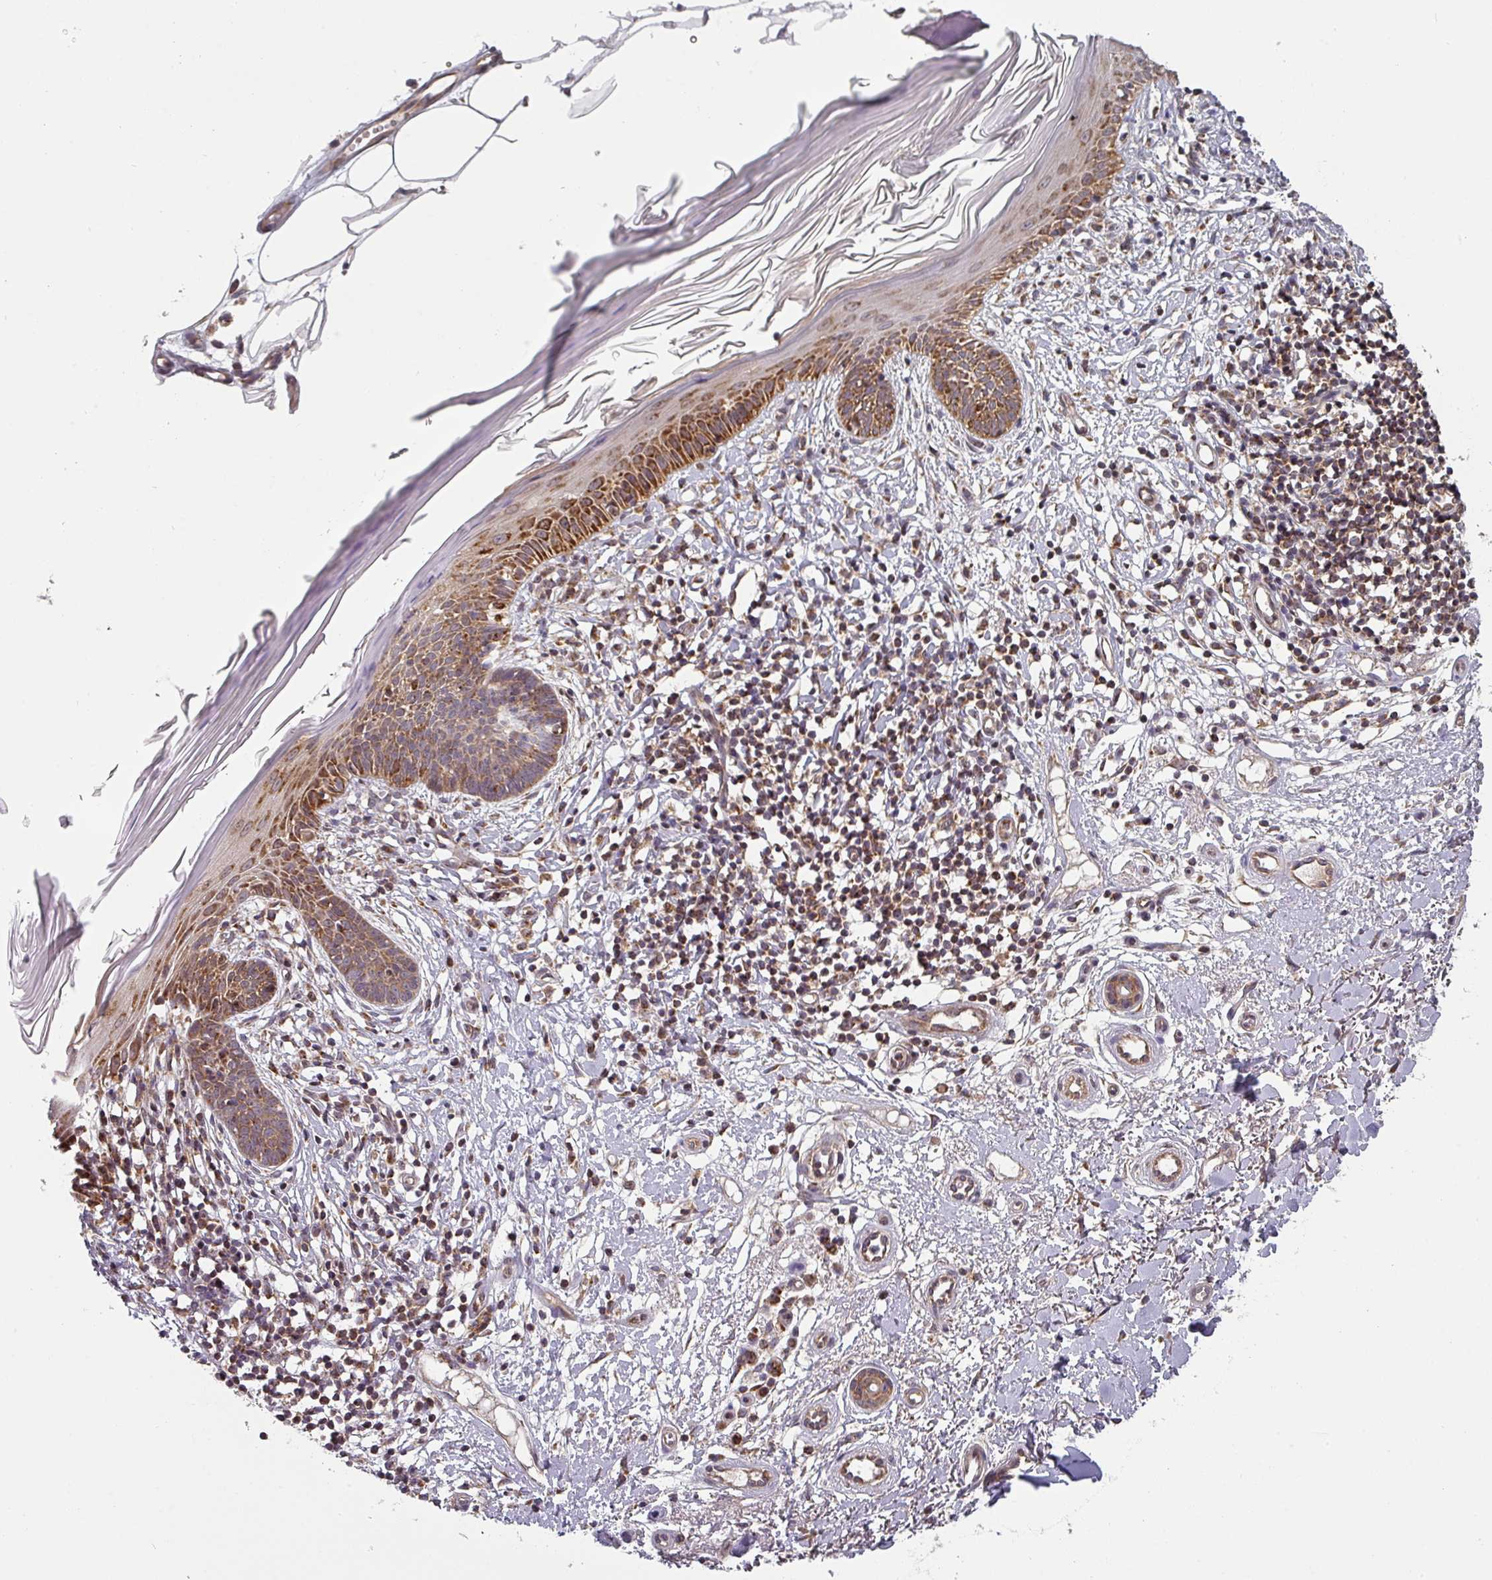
{"staining": {"intensity": "moderate", "quantity": ">75%", "location": "cytoplasmic/membranous"}, "tissue": "skin cancer", "cell_type": "Tumor cells", "image_type": "cancer", "snomed": [{"axis": "morphology", "description": "Basal cell carcinoma"}, {"axis": "topography", "description": "Skin"}], "caption": "This is an image of IHC staining of skin cancer (basal cell carcinoma), which shows moderate expression in the cytoplasmic/membranous of tumor cells.", "gene": "MRPS16", "patient": {"sex": "male", "age": 78}}